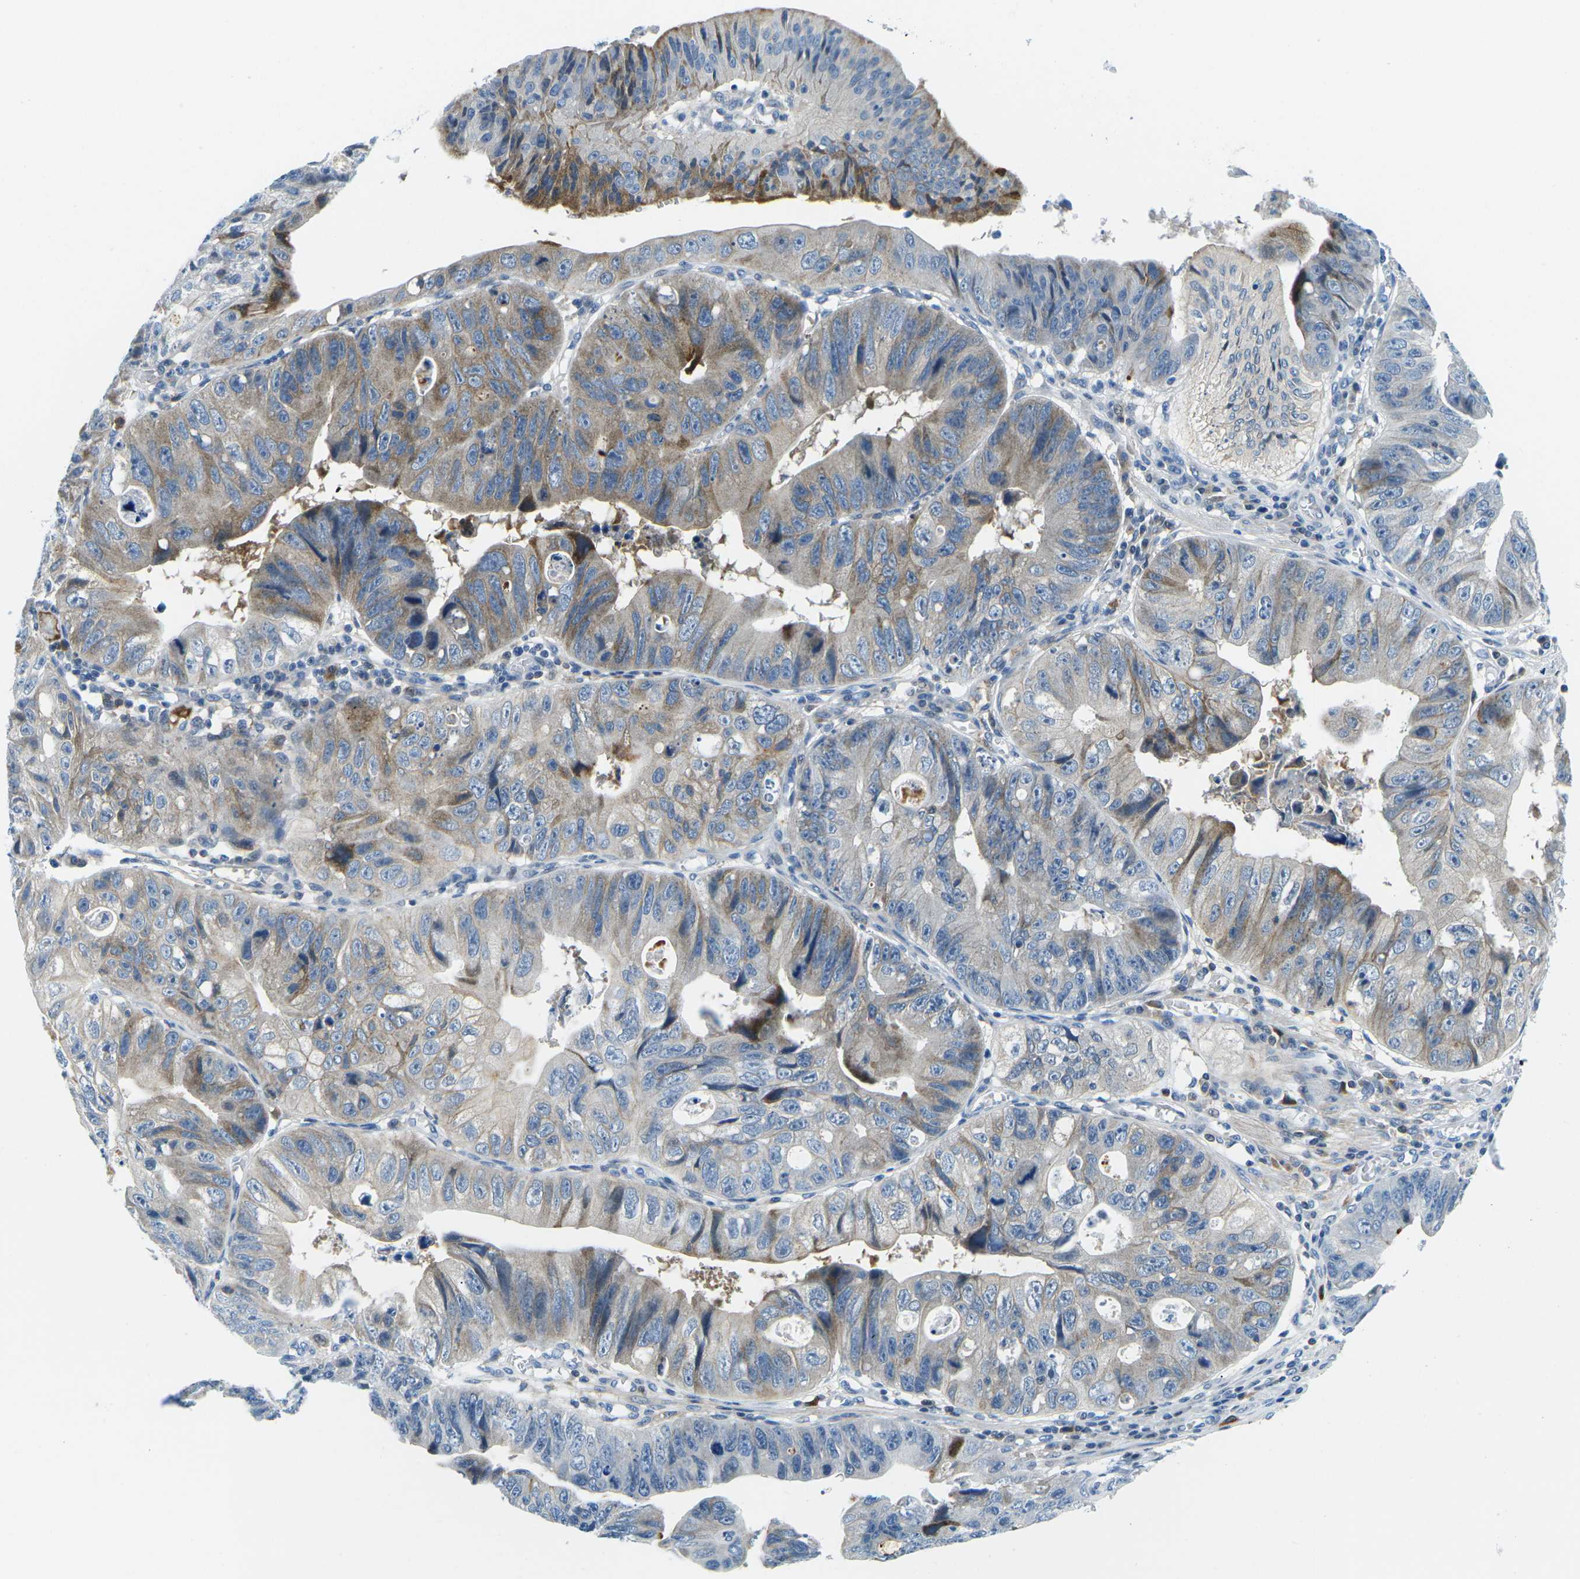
{"staining": {"intensity": "weak", "quantity": "<25%", "location": "cytoplasmic/membranous"}, "tissue": "stomach cancer", "cell_type": "Tumor cells", "image_type": "cancer", "snomed": [{"axis": "morphology", "description": "Adenocarcinoma, NOS"}, {"axis": "topography", "description": "Stomach"}], "caption": "This is a photomicrograph of immunohistochemistry staining of stomach cancer (adenocarcinoma), which shows no expression in tumor cells.", "gene": "CFB", "patient": {"sex": "male", "age": 59}}